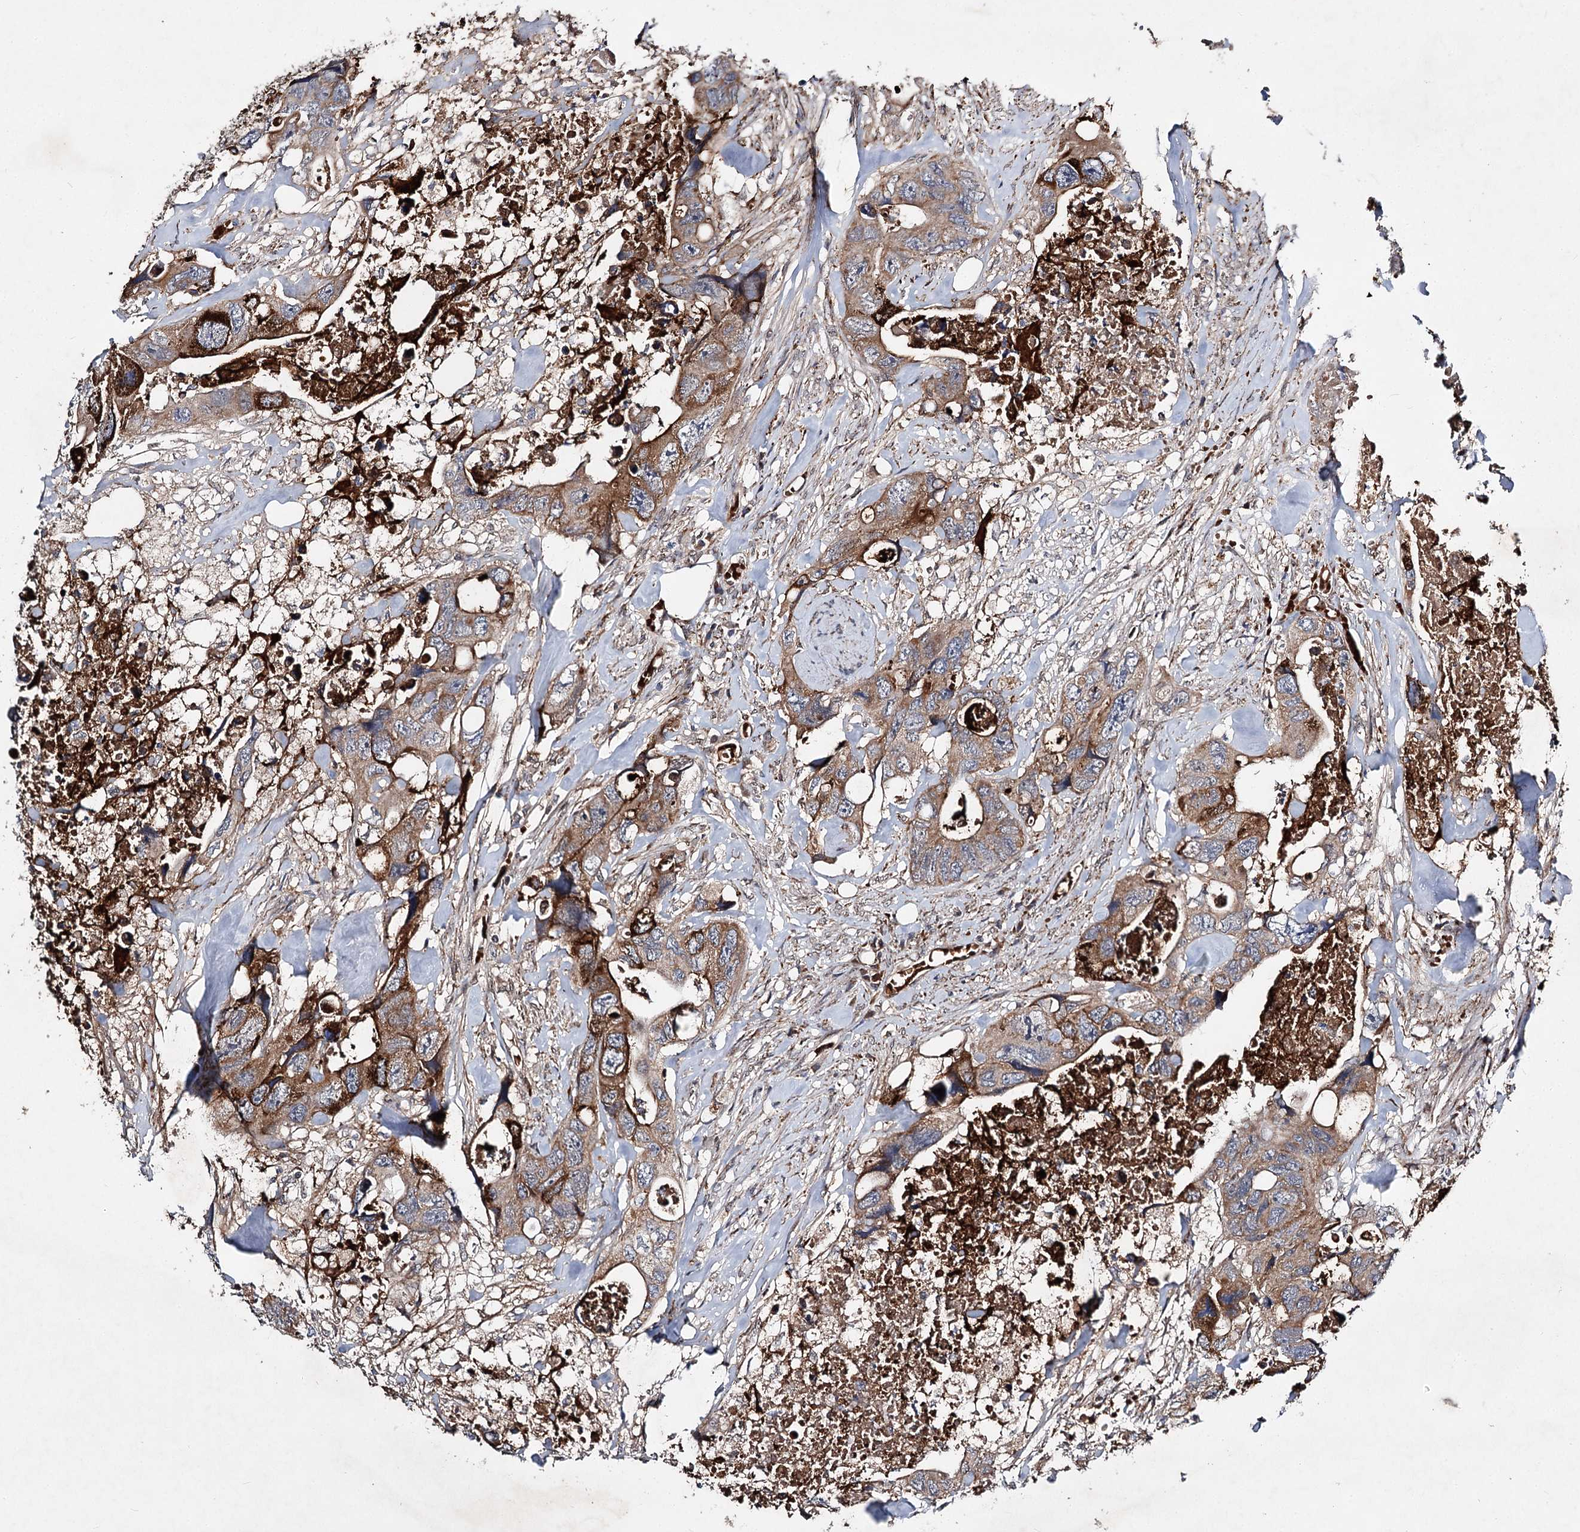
{"staining": {"intensity": "strong", "quantity": "25%-75%", "location": "cytoplasmic/membranous"}, "tissue": "colorectal cancer", "cell_type": "Tumor cells", "image_type": "cancer", "snomed": [{"axis": "morphology", "description": "Adenocarcinoma, NOS"}, {"axis": "topography", "description": "Rectum"}], "caption": "Adenocarcinoma (colorectal) stained for a protein demonstrates strong cytoplasmic/membranous positivity in tumor cells.", "gene": "MSANTD2", "patient": {"sex": "male", "age": 57}}